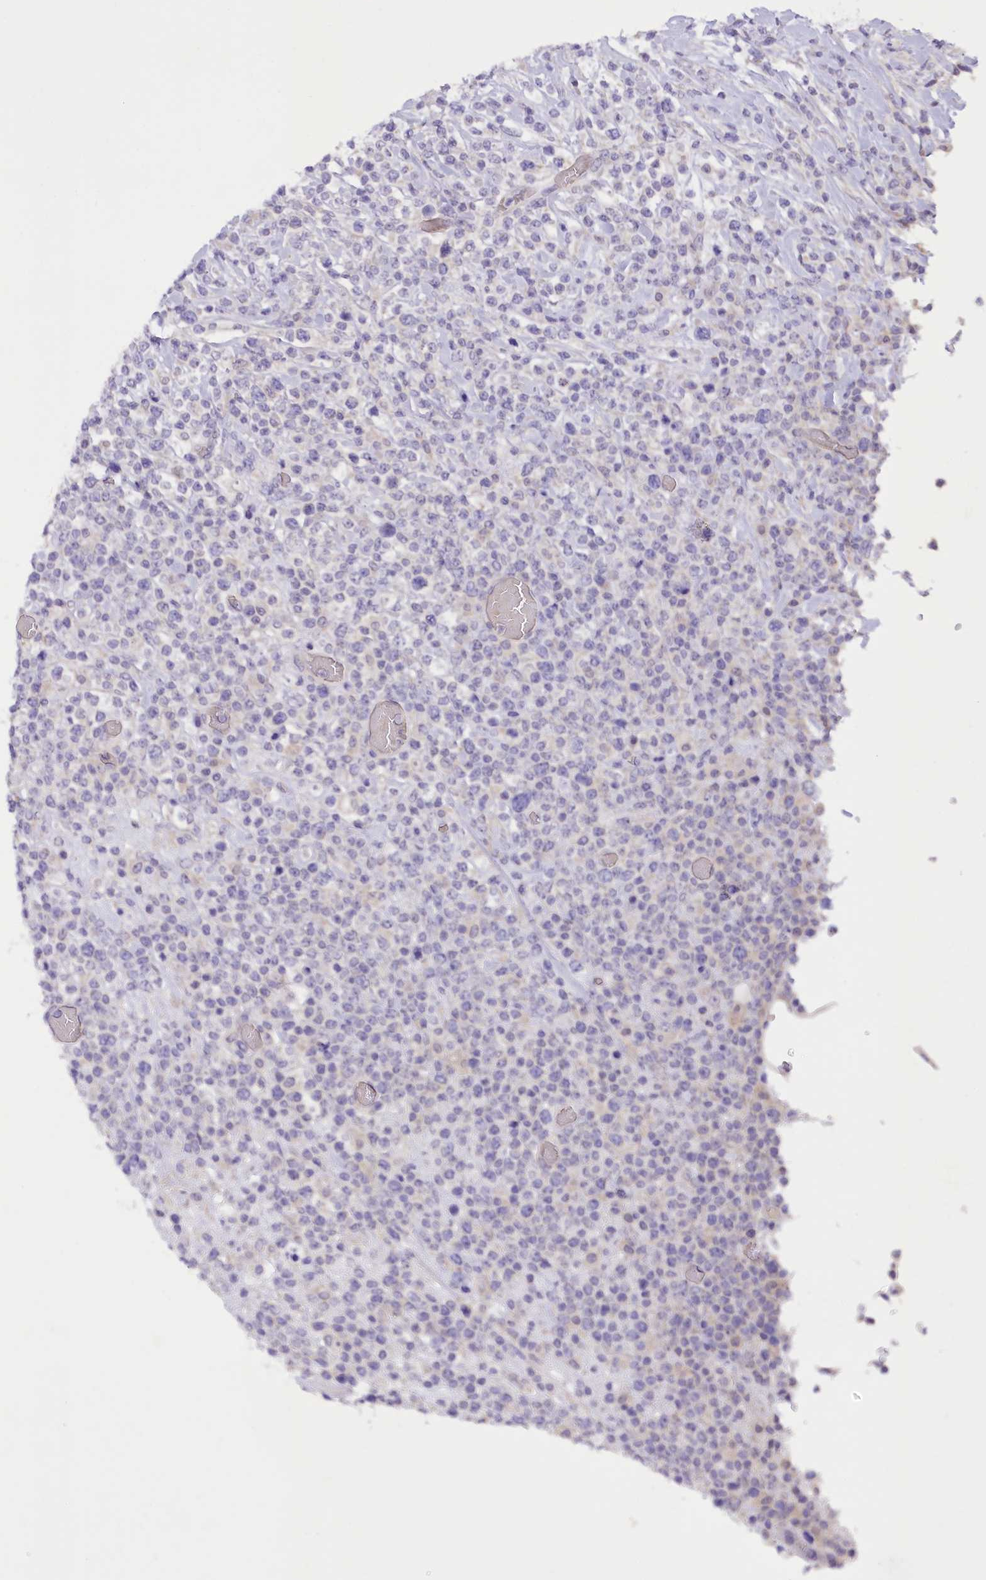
{"staining": {"intensity": "negative", "quantity": "none", "location": "none"}, "tissue": "lymphoma", "cell_type": "Tumor cells", "image_type": "cancer", "snomed": [{"axis": "morphology", "description": "Malignant lymphoma, non-Hodgkin's type, High grade"}, {"axis": "topography", "description": "Colon"}], "caption": "DAB immunohistochemical staining of human lymphoma exhibits no significant expression in tumor cells. The staining was performed using DAB to visualize the protein expression in brown, while the nuclei were stained in blue with hematoxylin (Magnification: 20x).", "gene": "DCUN1D1", "patient": {"sex": "female", "age": 53}}